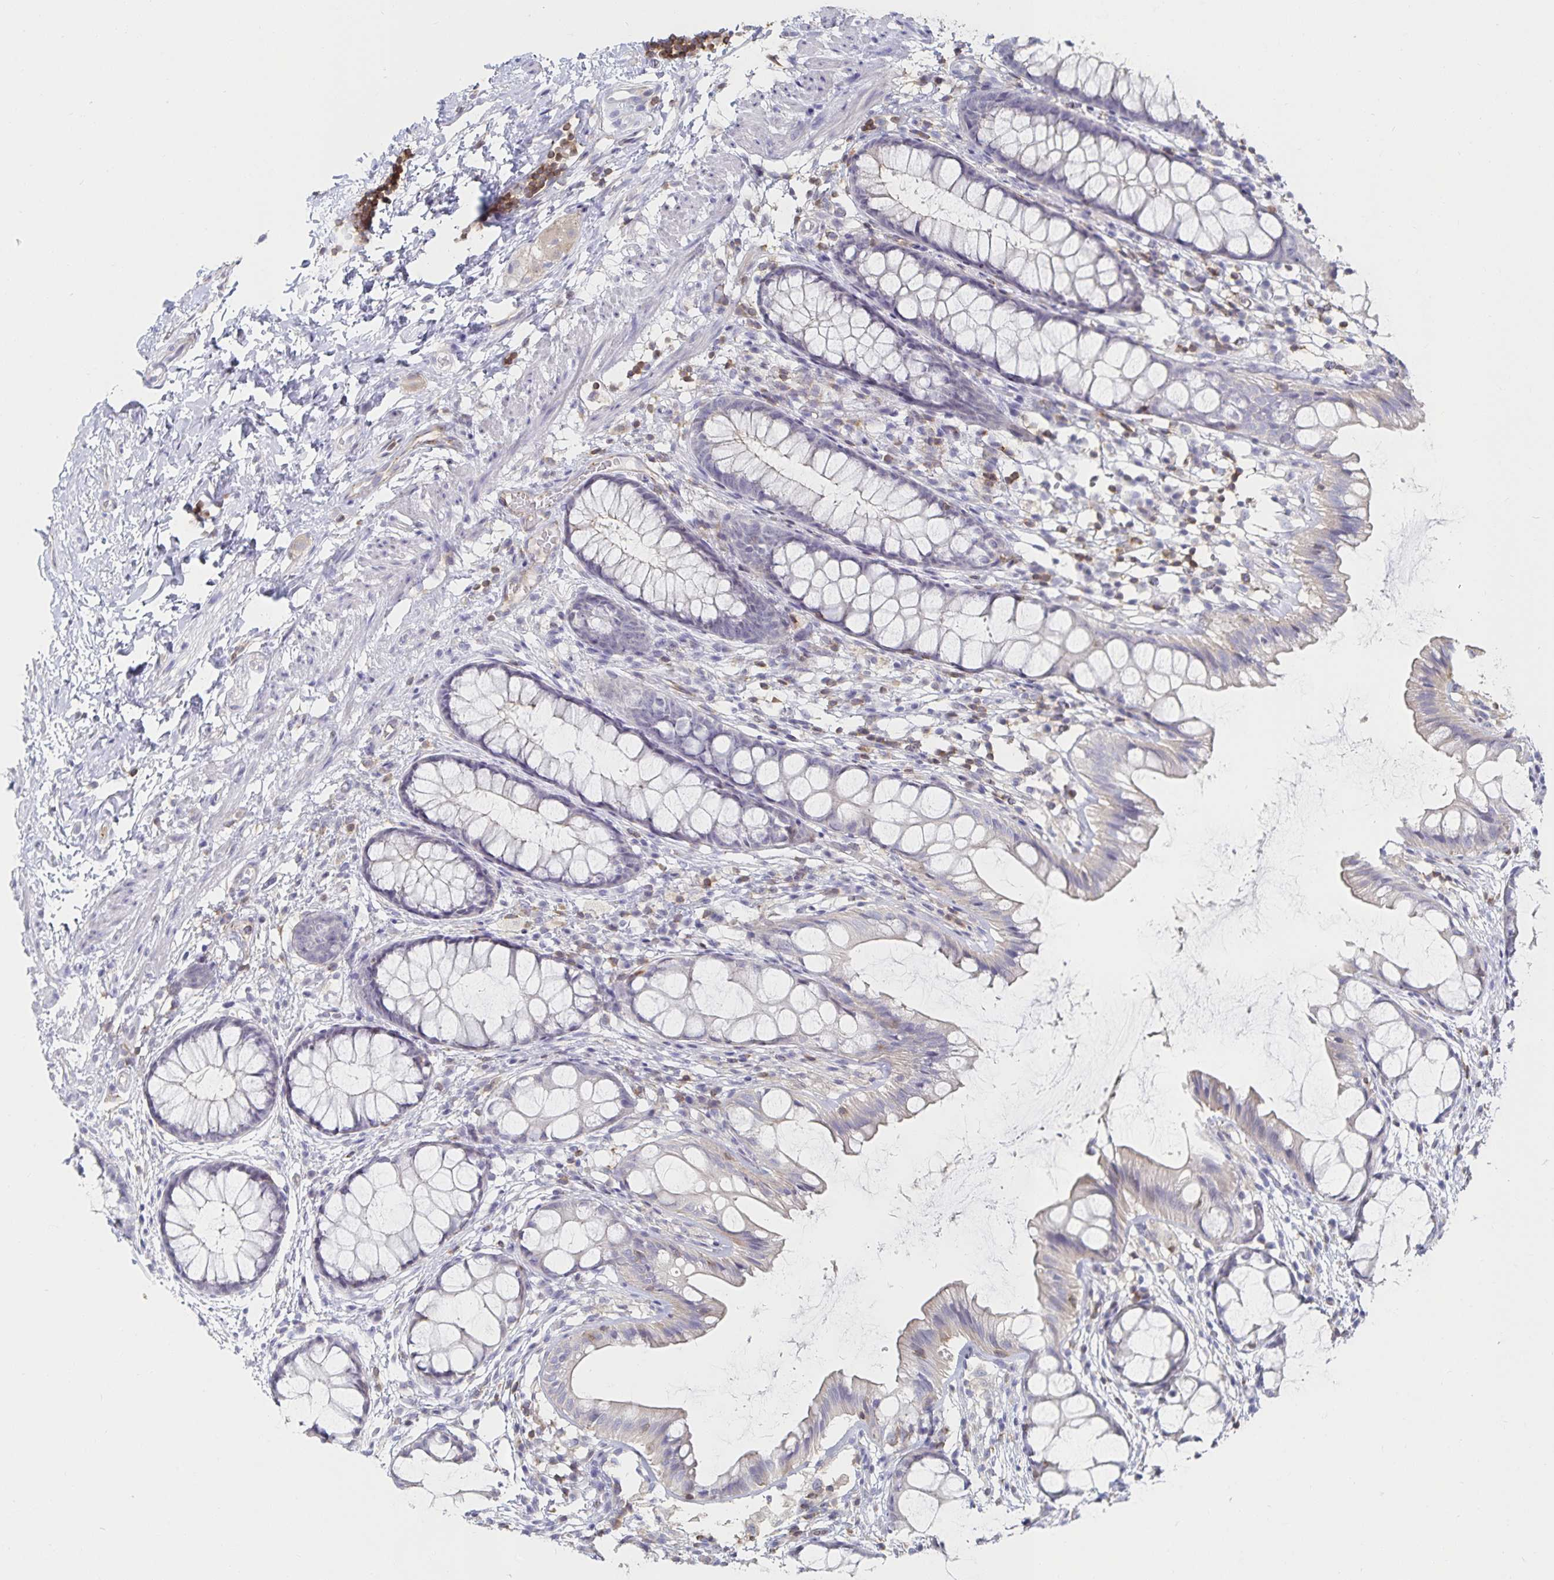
{"staining": {"intensity": "negative", "quantity": "none", "location": "none"}, "tissue": "rectum", "cell_type": "Glandular cells", "image_type": "normal", "snomed": [{"axis": "morphology", "description": "Normal tissue, NOS"}, {"axis": "topography", "description": "Rectum"}], "caption": "This is a histopathology image of immunohistochemistry (IHC) staining of normal rectum, which shows no positivity in glandular cells. (Brightfield microscopy of DAB immunohistochemistry at high magnification).", "gene": "PIK3CD", "patient": {"sex": "female", "age": 62}}